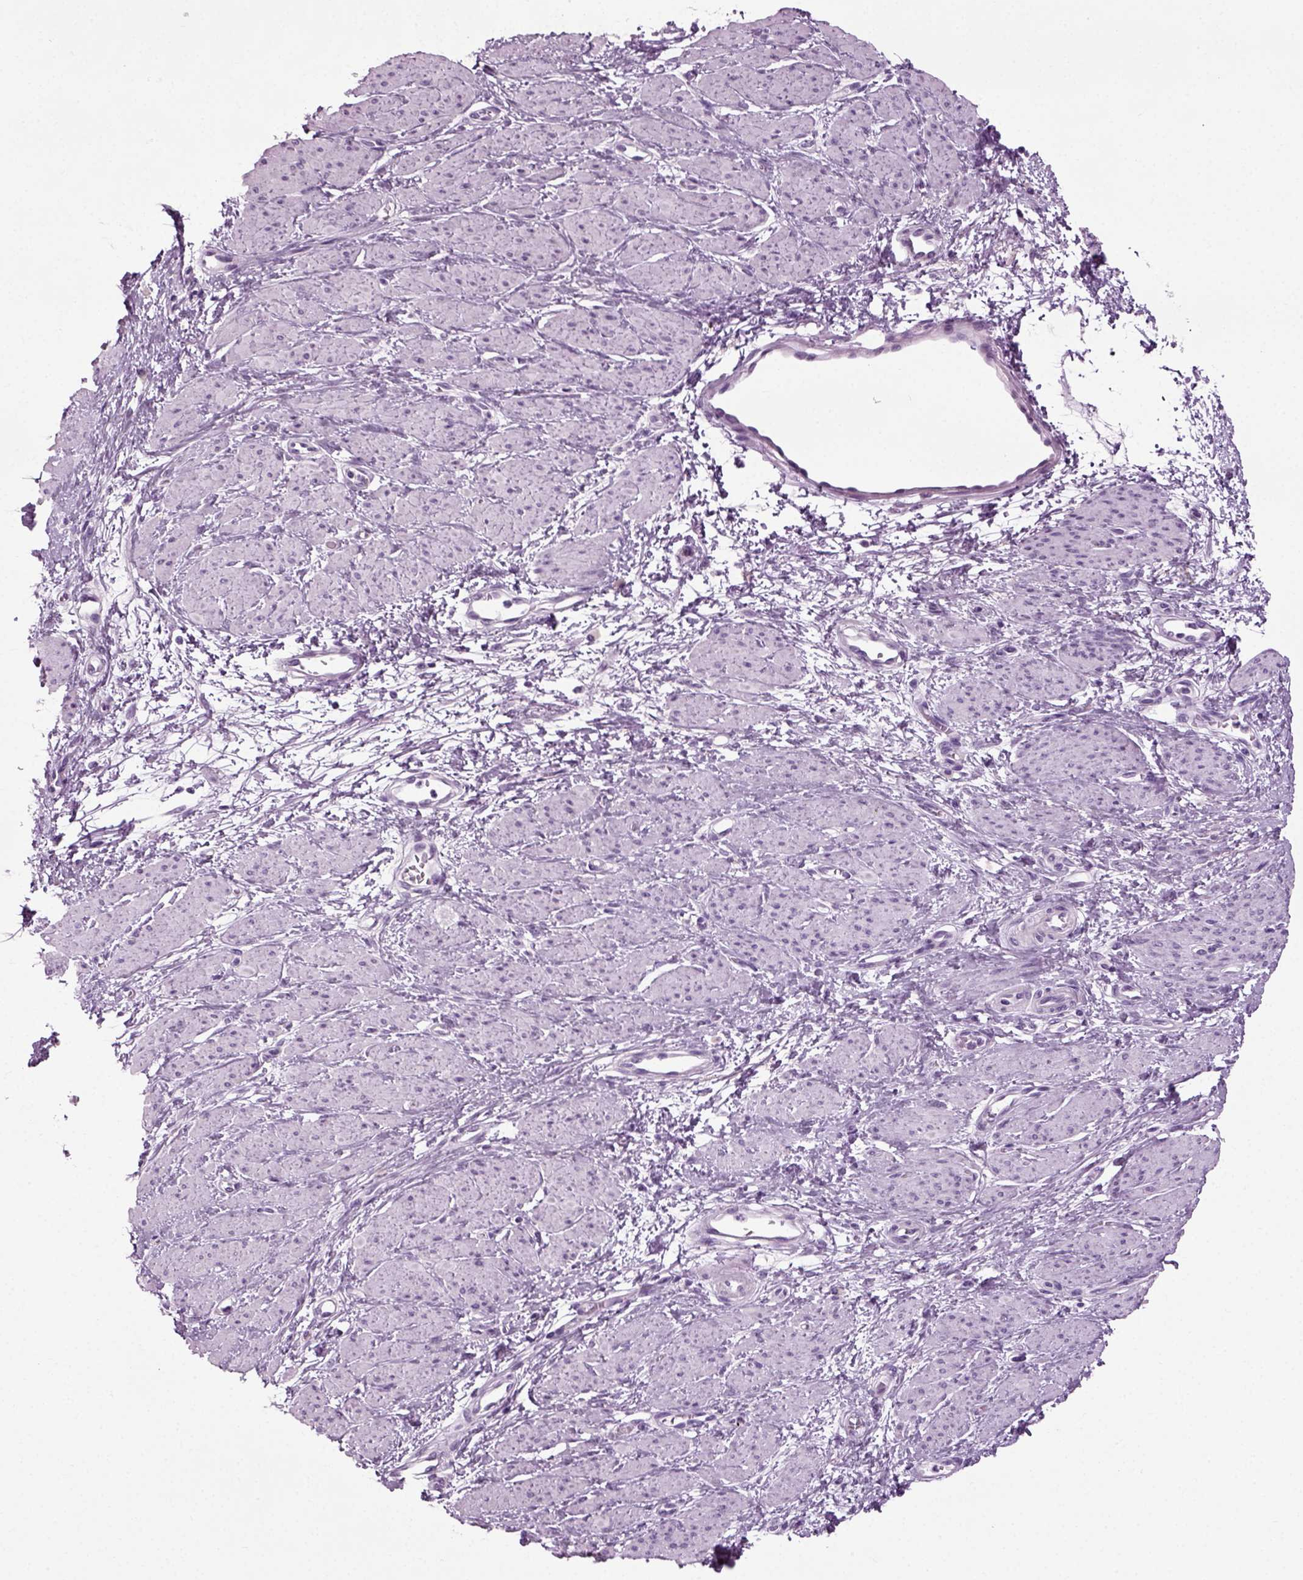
{"staining": {"intensity": "negative", "quantity": "none", "location": "none"}, "tissue": "smooth muscle", "cell_type": "Smooth muscle cells", "image_type": "normal", "snomed": [{"axis": "morphology", "description": "Normal tissue, NOS"}, {"axis": "topography", "description": "Smooth muscle"}, {"axis": "topography", "description": "Uterus"}], "caption": "Protein analysis of unremarkable smooth muscle demonstrates no significant positivity in smooth muscle cells.", "gene": "PRLH", "patient": {"sex": "female", "age": 39}}